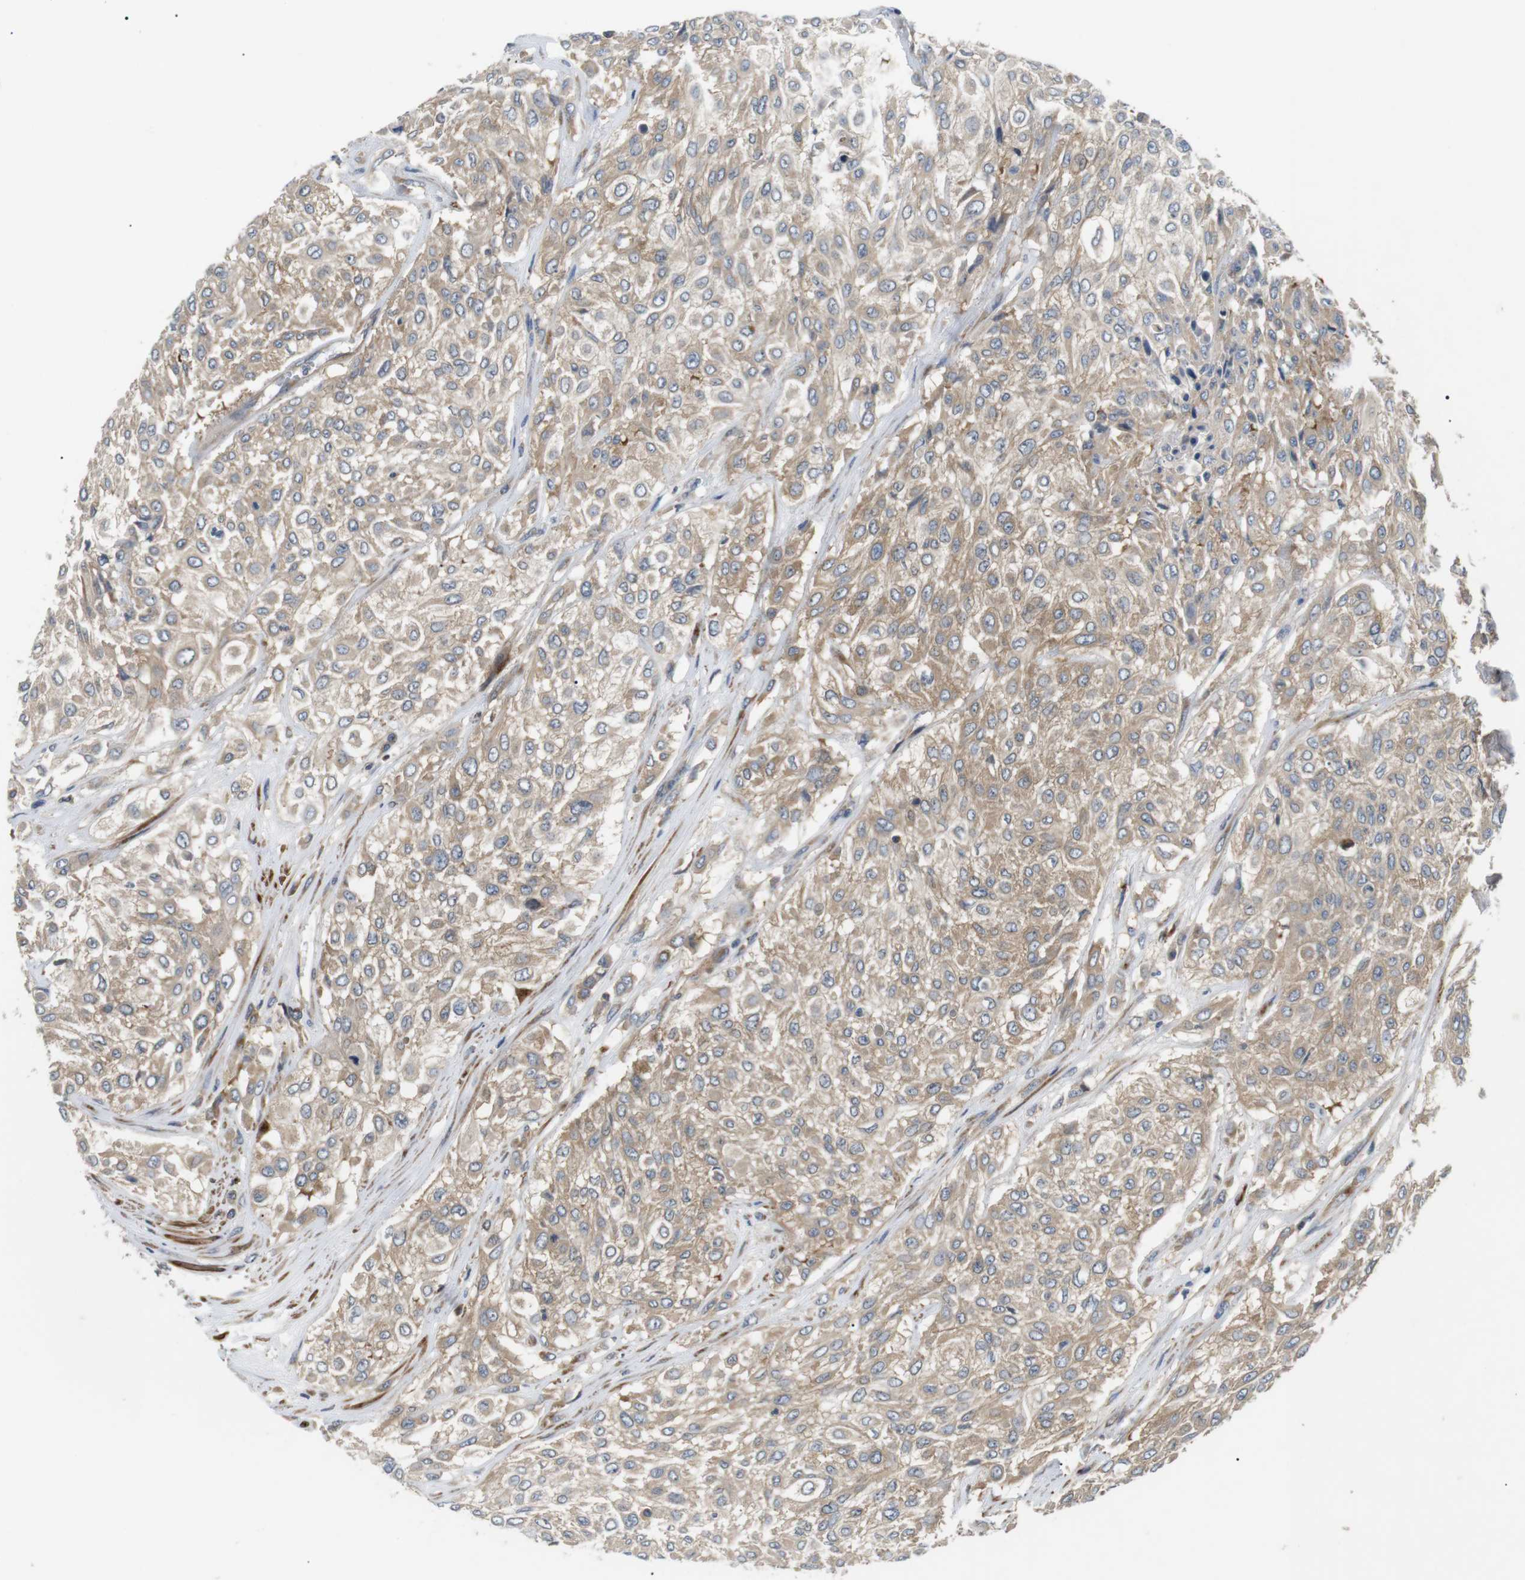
{"staining": {"intensity": "weak", "quantity": ">75%", "location": "cytoplasmic/membranous"}, "tissue": "urothelial cancer", "cell_type": "Tumor cells", "image_type": "cancer", "snomed": [{"axis": "morphology", "description": "Urothelial carcinoma, High grade"}, {"axis": "topography", "description": "Urinary bladder"}], "caption": "Immunohistochemical staining of urothelial cancer shows weak cytoplasmic/membranous protein staining in approximately >75% of tumor cells.", "gene": "DIPK1A", "patient": {"sex": "male", "age": 57}}